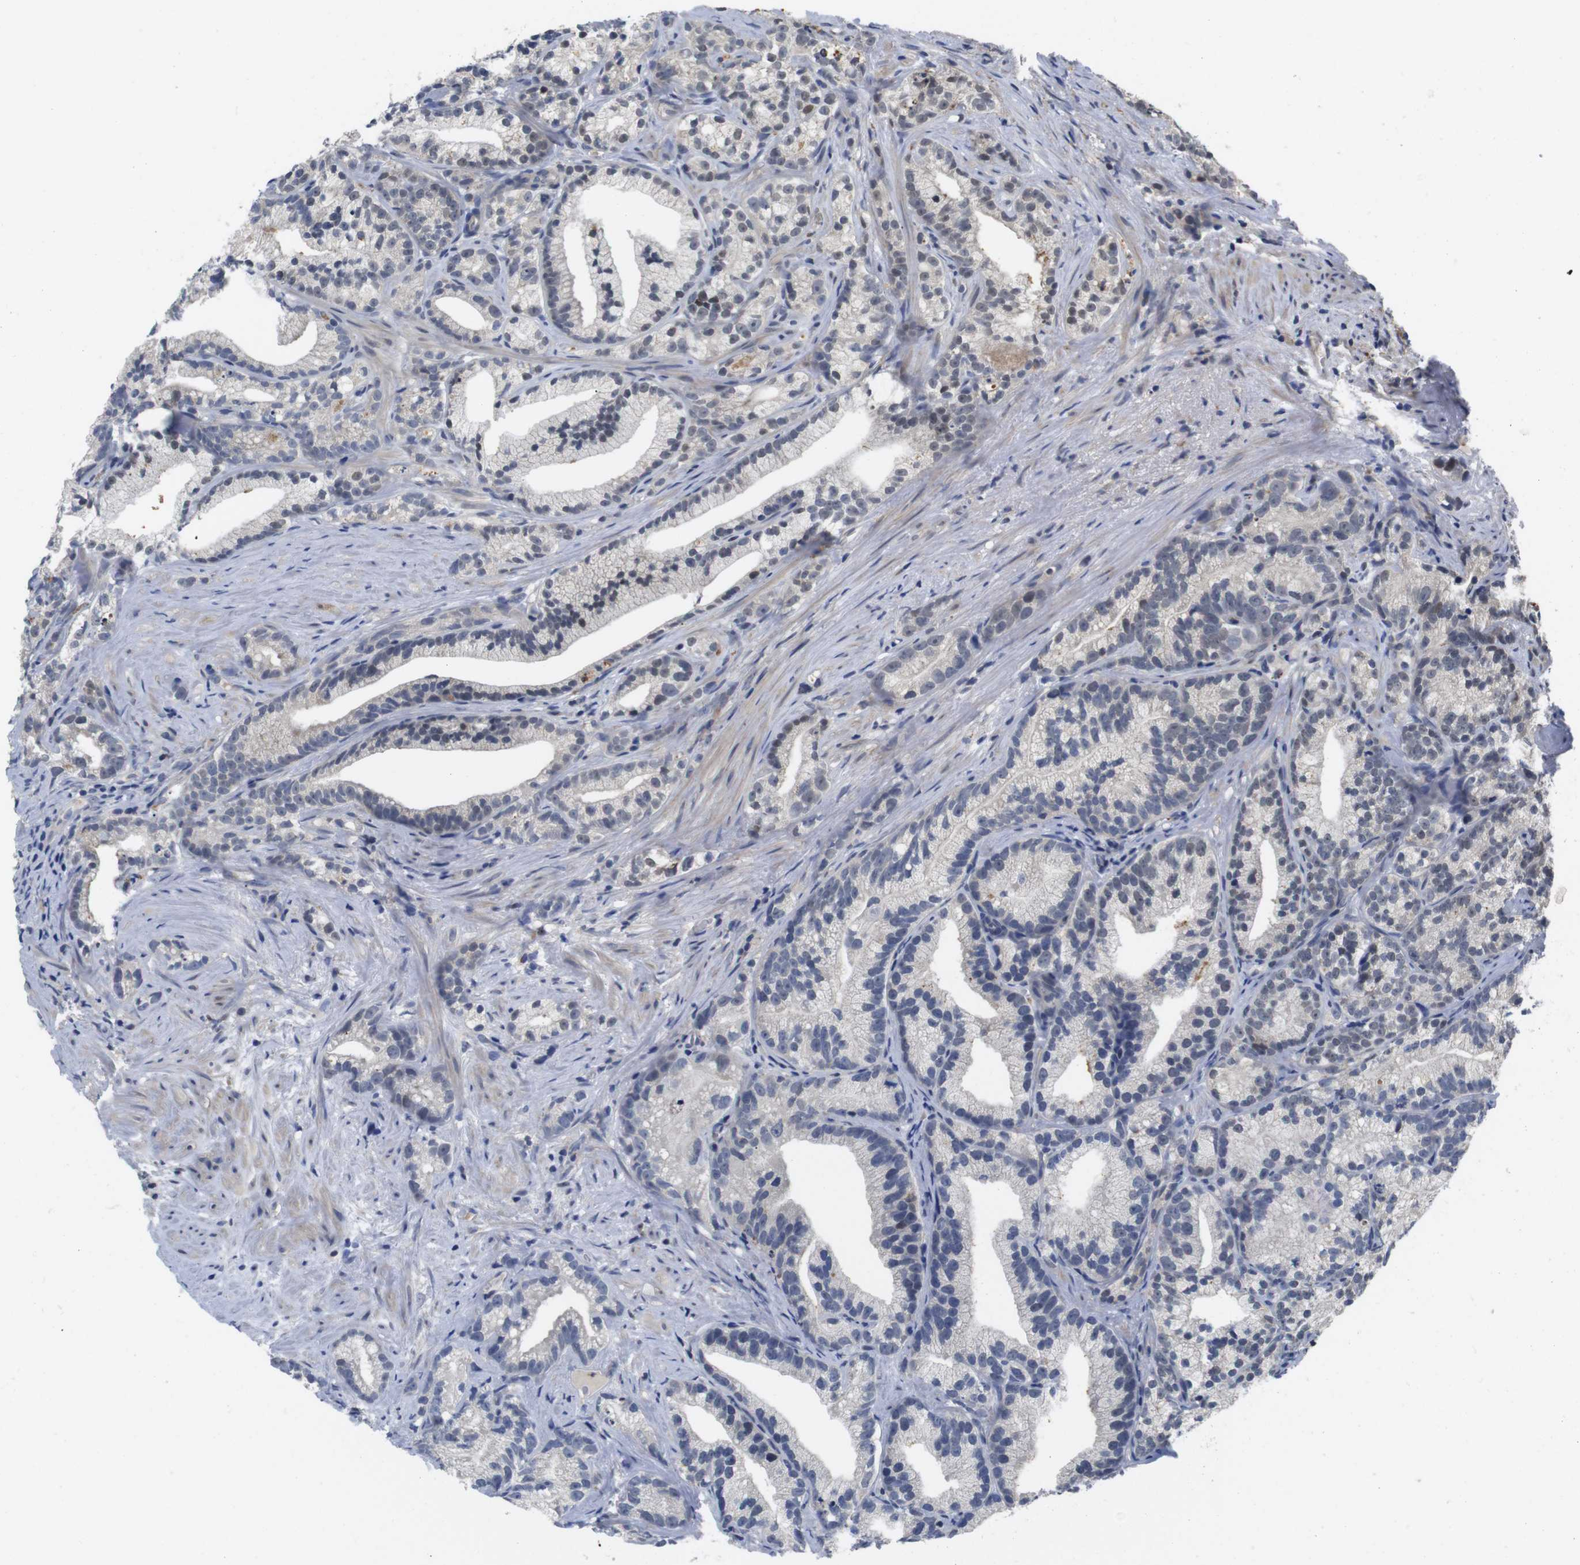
{"staining": {"intensity": "weak", "quantity": "<25%", "location": "nuclear"}, "tissue": "prostate cancer", "cell_type": "Tumor cells", "image_type": "cancer", "snomed": [{"axis": "morphology", "description": "Adenocarcinoma, Low grade"}, {"axis": "topography", "description": "Prostate"}], "caption": "This is an IHC histopathology image of prostate cancer. There is no staining in tumor cells.", "gene": "FNTA", "patient": {"sex": "male", "age": 89}}